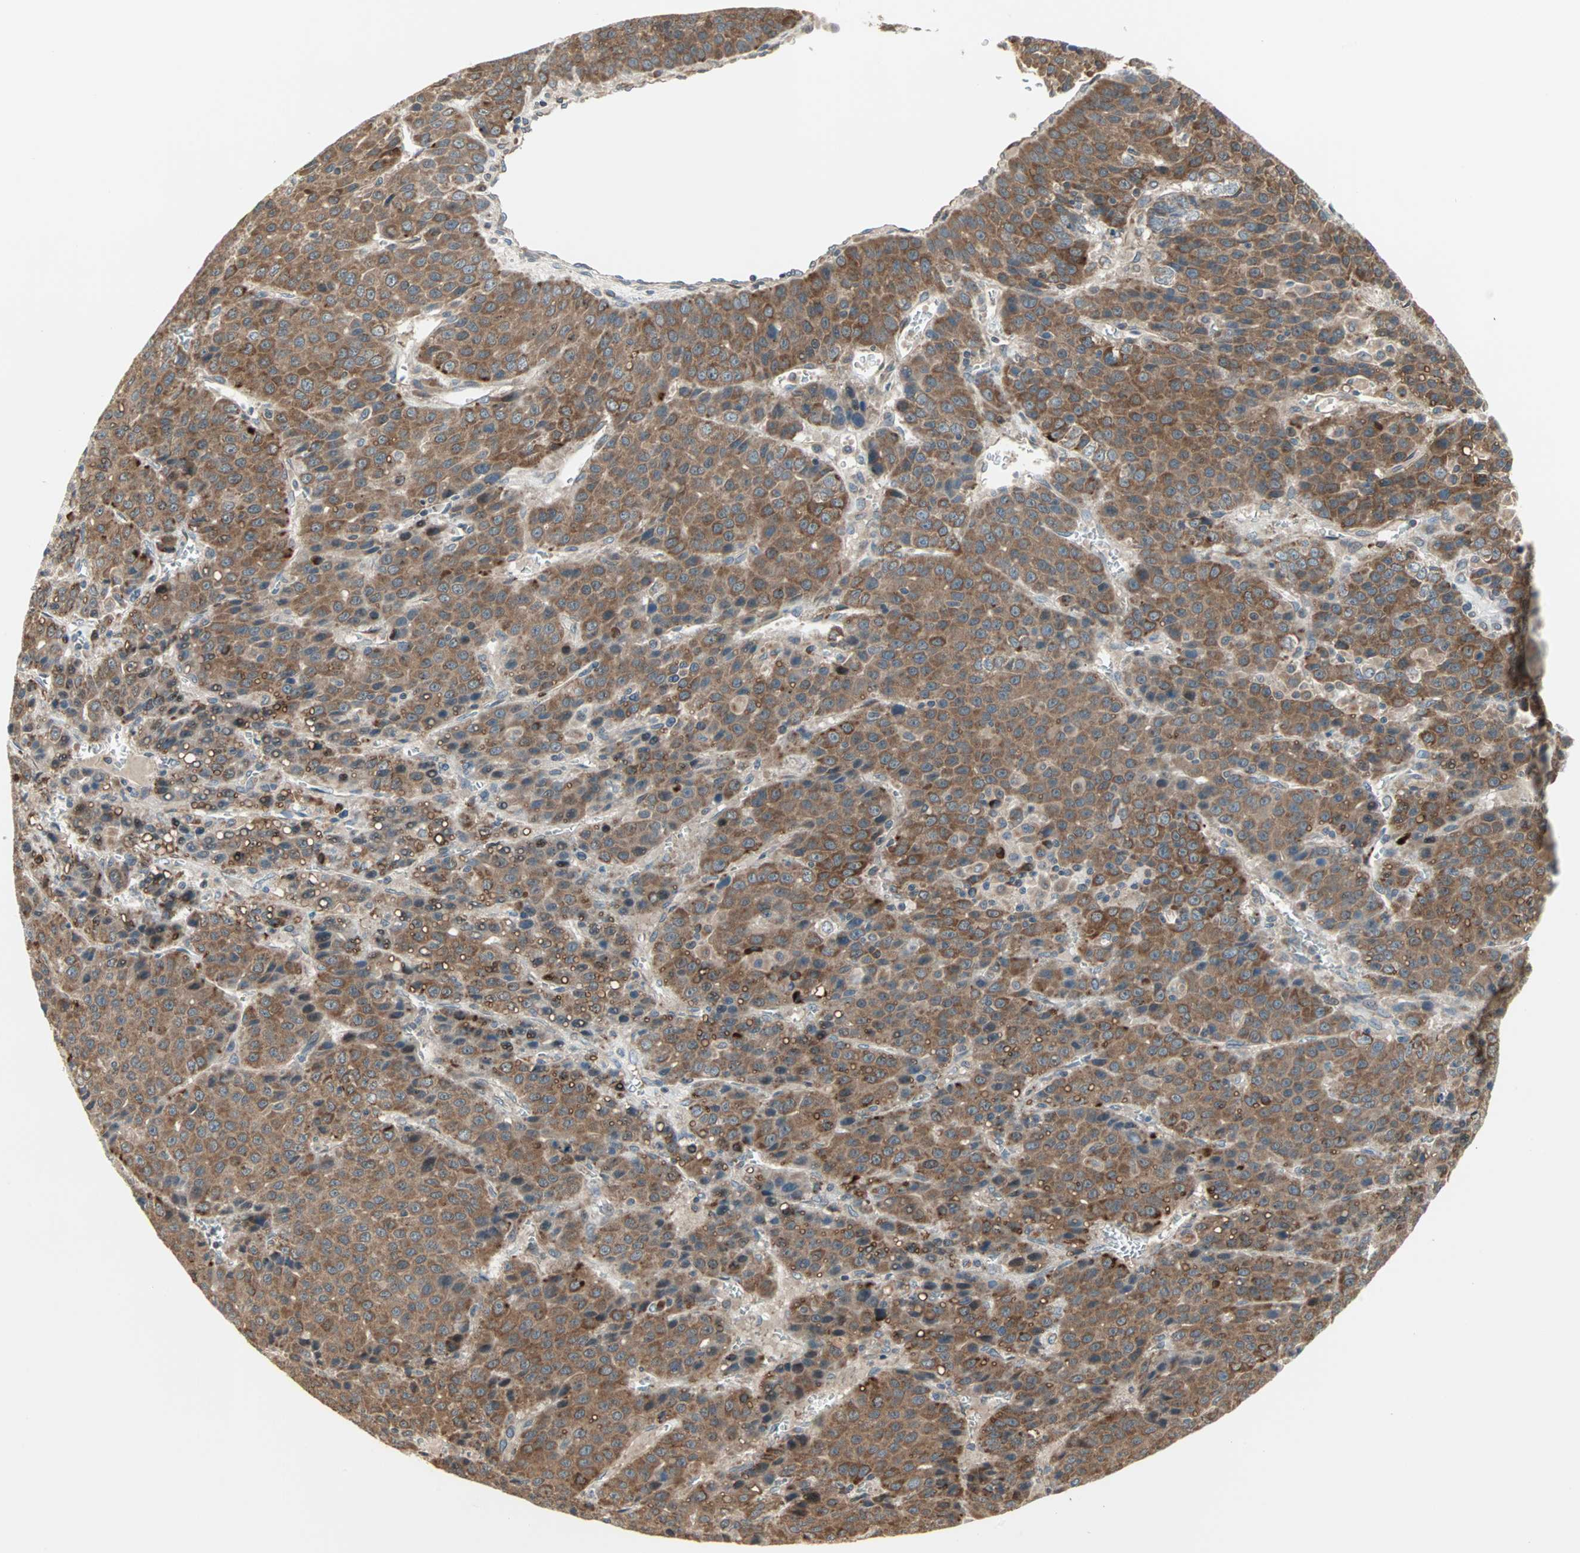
{"staining": {"intensity": "moderate", "quantity": ">75%", "location": "cytoplasmic/membranous"}, "tissue": "liver cancer", "cell_type": "Tumor cells", "image_type": "cancer", "snomed": [{"axis": "morphology", "description": "Carcinoma, Hepatocellular, NOS"}, {"axis": "topography", "description": "Liver"}], "caption": "Immunohistochemistry (DAB) staining of liver hepatocellular carcinoma exhibits moderate cytoplasmic/membranous protein positivity in approximately >75% of tumor cells.", "gene": "SAR1A", "patient": {"sex": "female", "age": 53}}